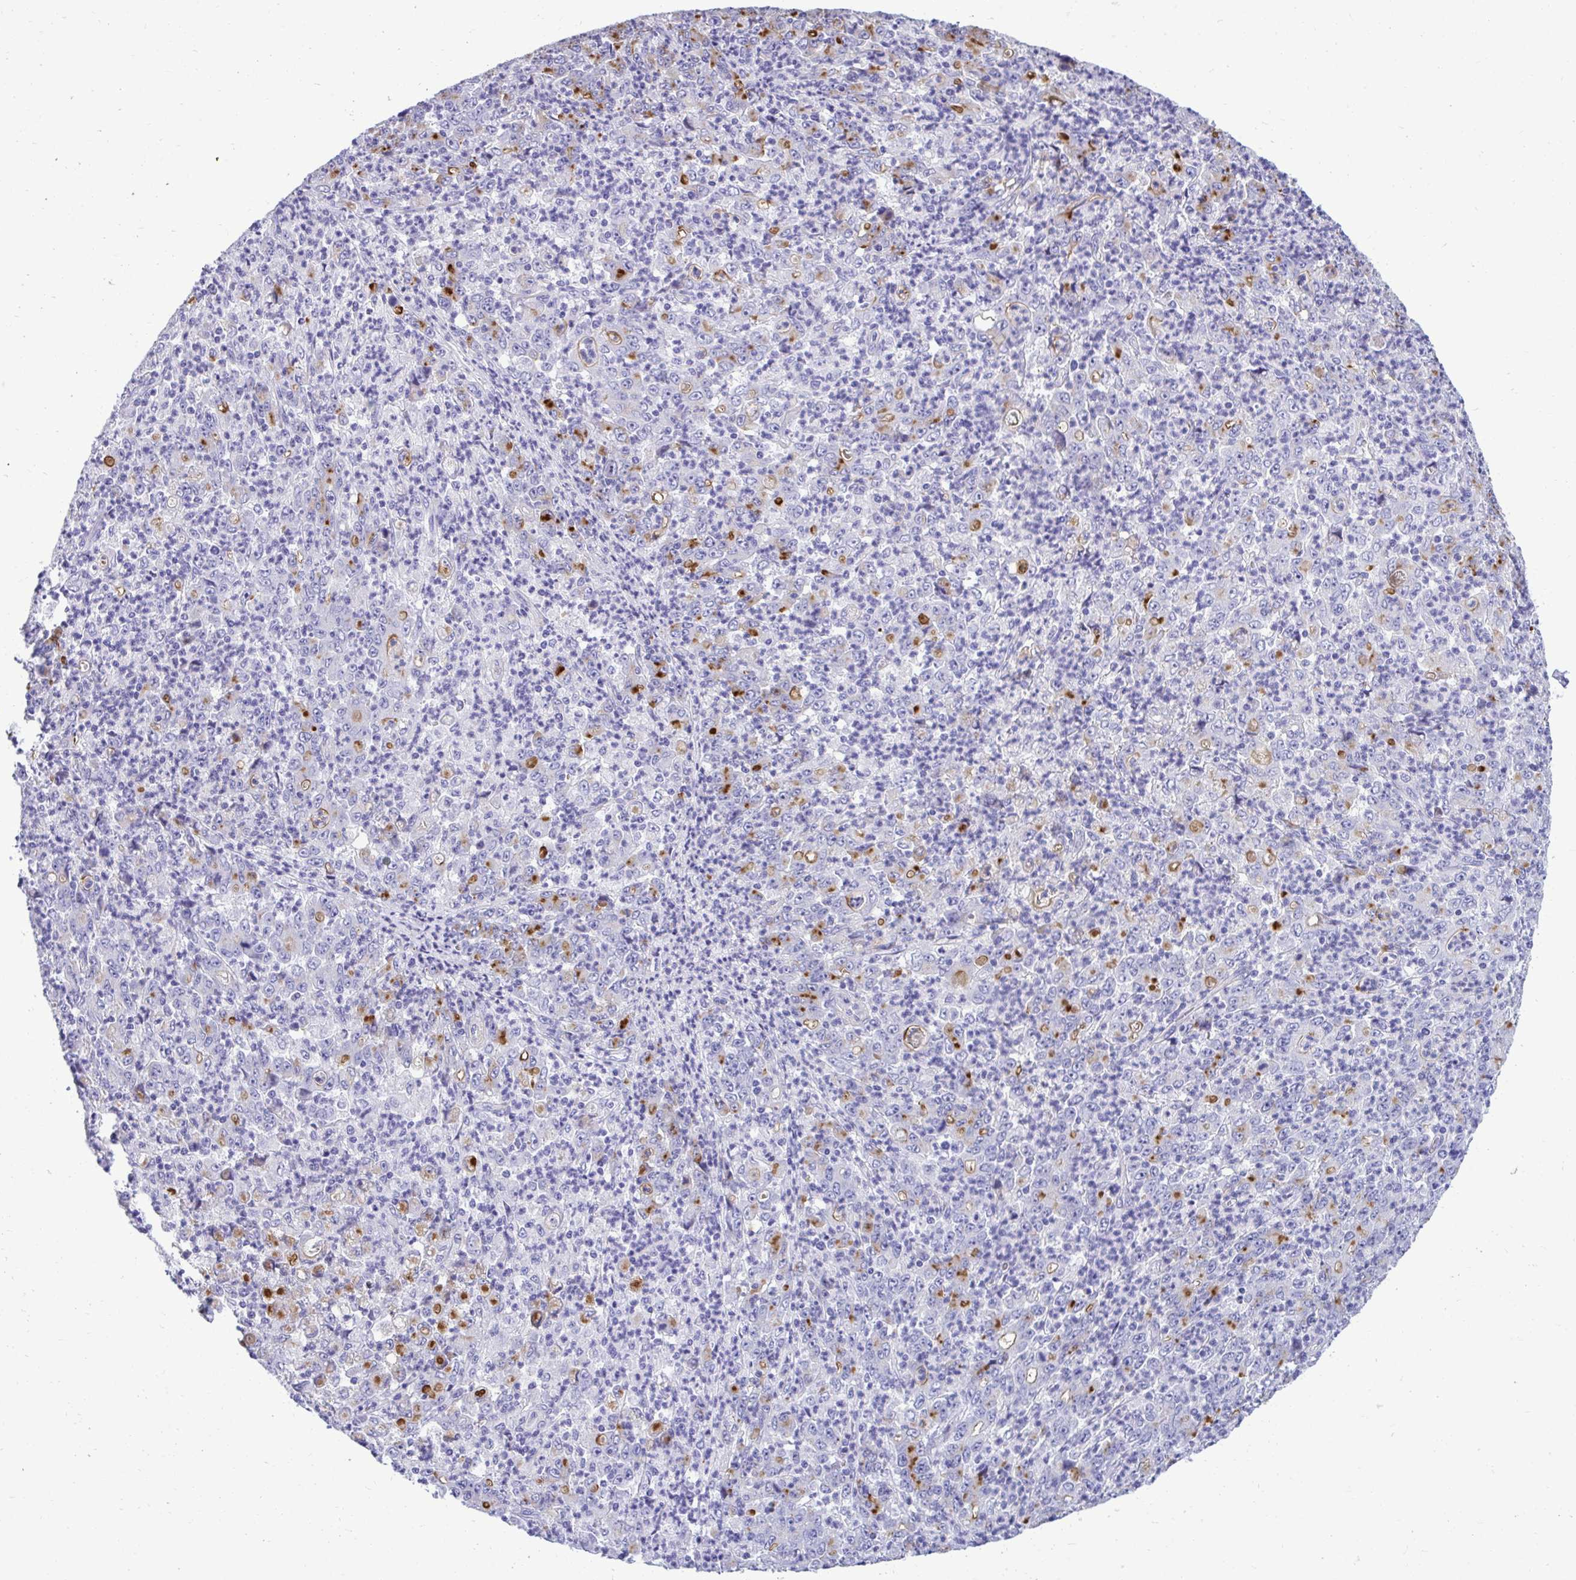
{"staining": {"intensity": "negative", "quantity": "none", "location": "none"}, "tissue": "stomach cancer", "cell_type": "Tumor cells", "image_type": "cancer", "snomed": [{"axis": "morphology", "description": "Adenocarcinoma, NOS"}, {"axis": "topography", "description": "Stomach, lower"}], "caption": "DAB immunohistochemical staining of stomach adenocarcinoma displays no significant positivity in tumor cells.", "gene": "ABCG2", "patient": {"sex": "female", "age": 71}}